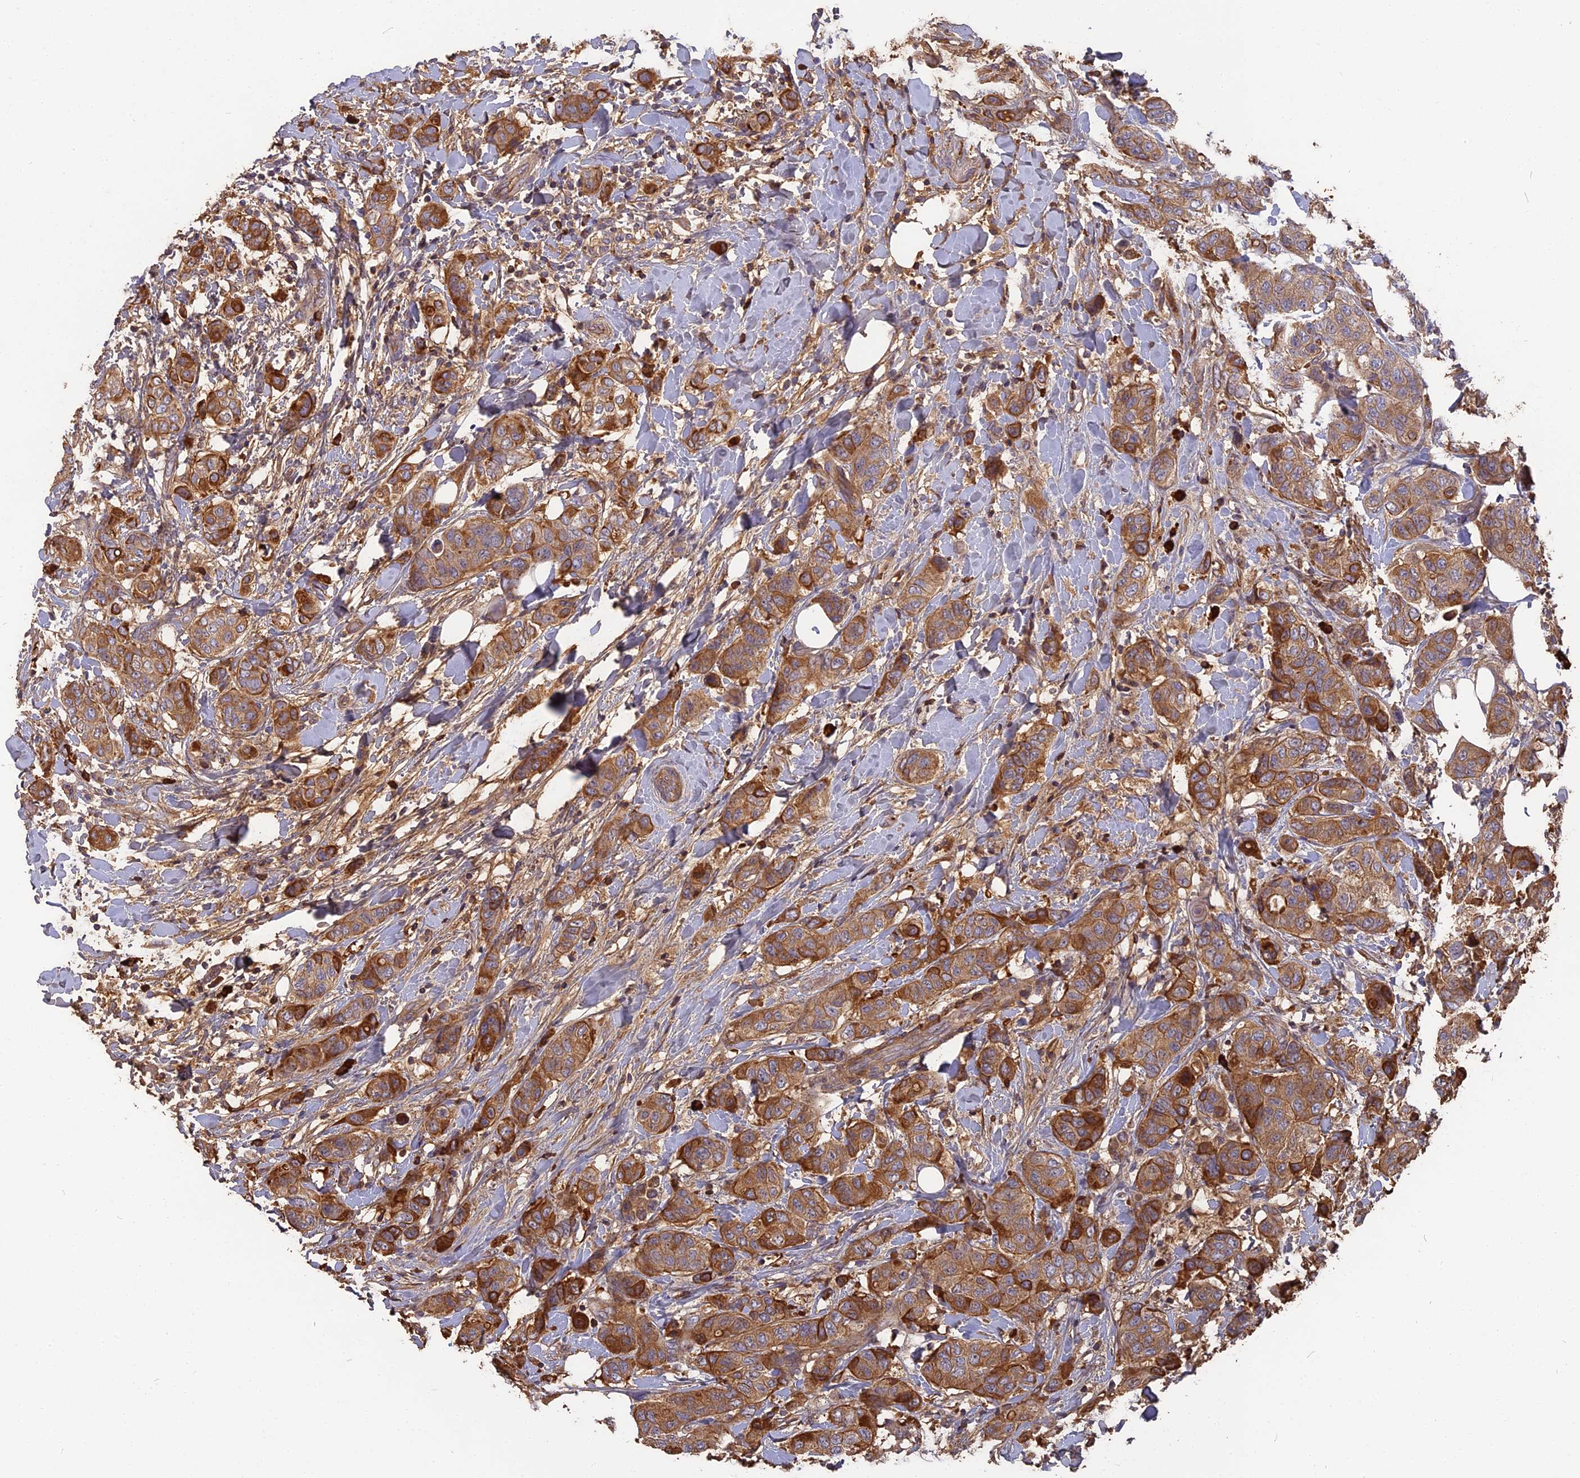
{"staining": {"intensity": "strong", "quantity": ">75%", "location": "cytoplasmic/membranous"}, "tissue": "breast cancer", "cell_type": "Tumor cells", "image_type": "cancer", "snomed": [{"axis": "morphology", "description": "Lobular carcinoma"}, {"axis": "topography", "description": "Breast"}], "caption": "Brown immunohistochemical staining in human breast cancer displays strong cytoplasmic/membranous positivity in approximately >75% of tumor cells.", "gene": "ERMAP", "patient": {"sex": "female", "age": 51}}